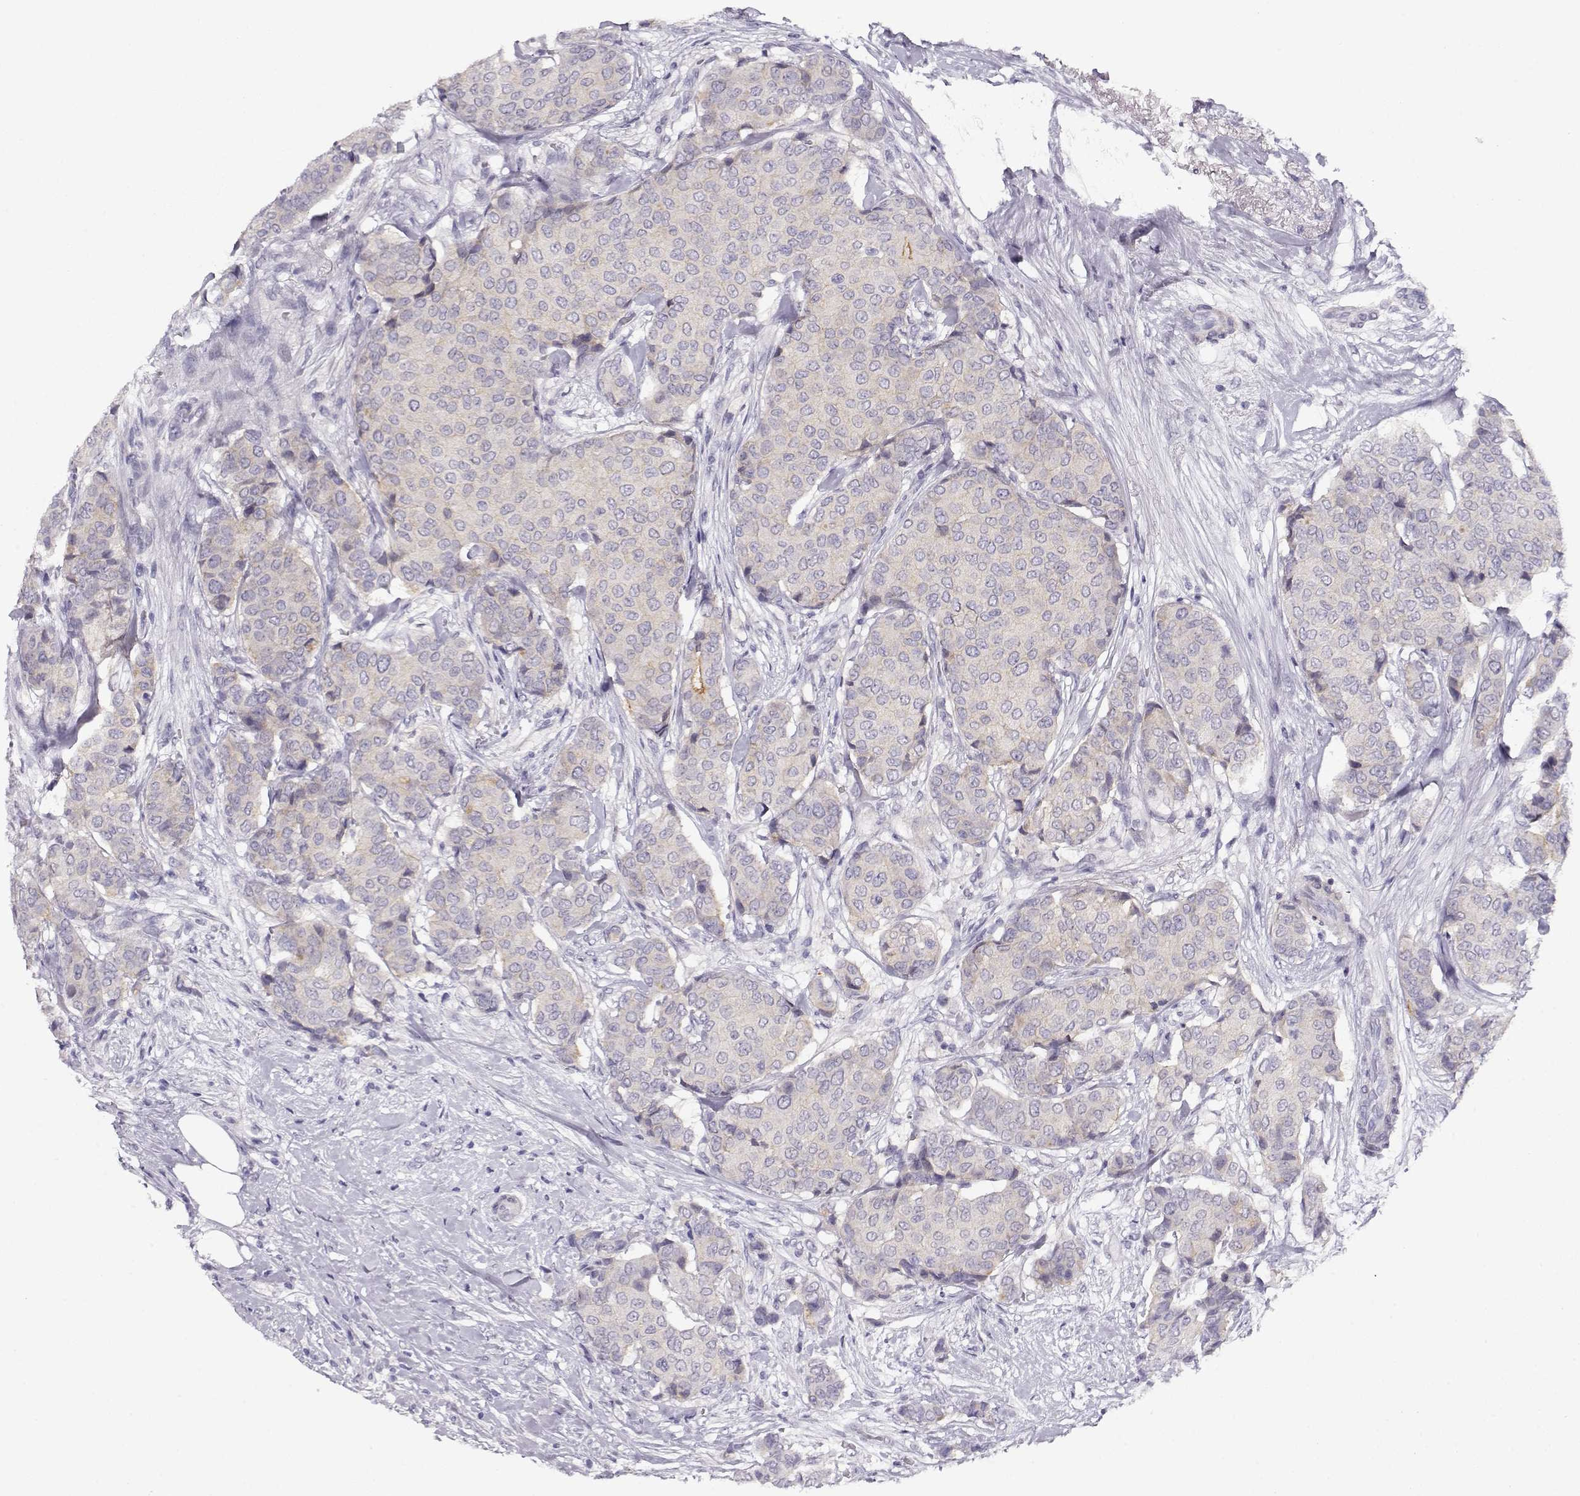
{"staining": {"intensity": "moderate", "quantity": "<25%", "location": "cytoplasmic/membranous"}, "tissue": "breast cancer", "cell_type": "Tumor cells", "image_type": "cancer", "snomed": [{"axis": "morphology", "description": "Duct carcinoma"}, {"axis": "topography", "description": "Breast"}], "caption": "Moderate cytoplasmic/membranous positivity is seen in approximately <25% of tumor cells in infiltrating ductal carcinoma (breast).", "gene": "CRX", "patient": {"sex": "female", "age": 75}}